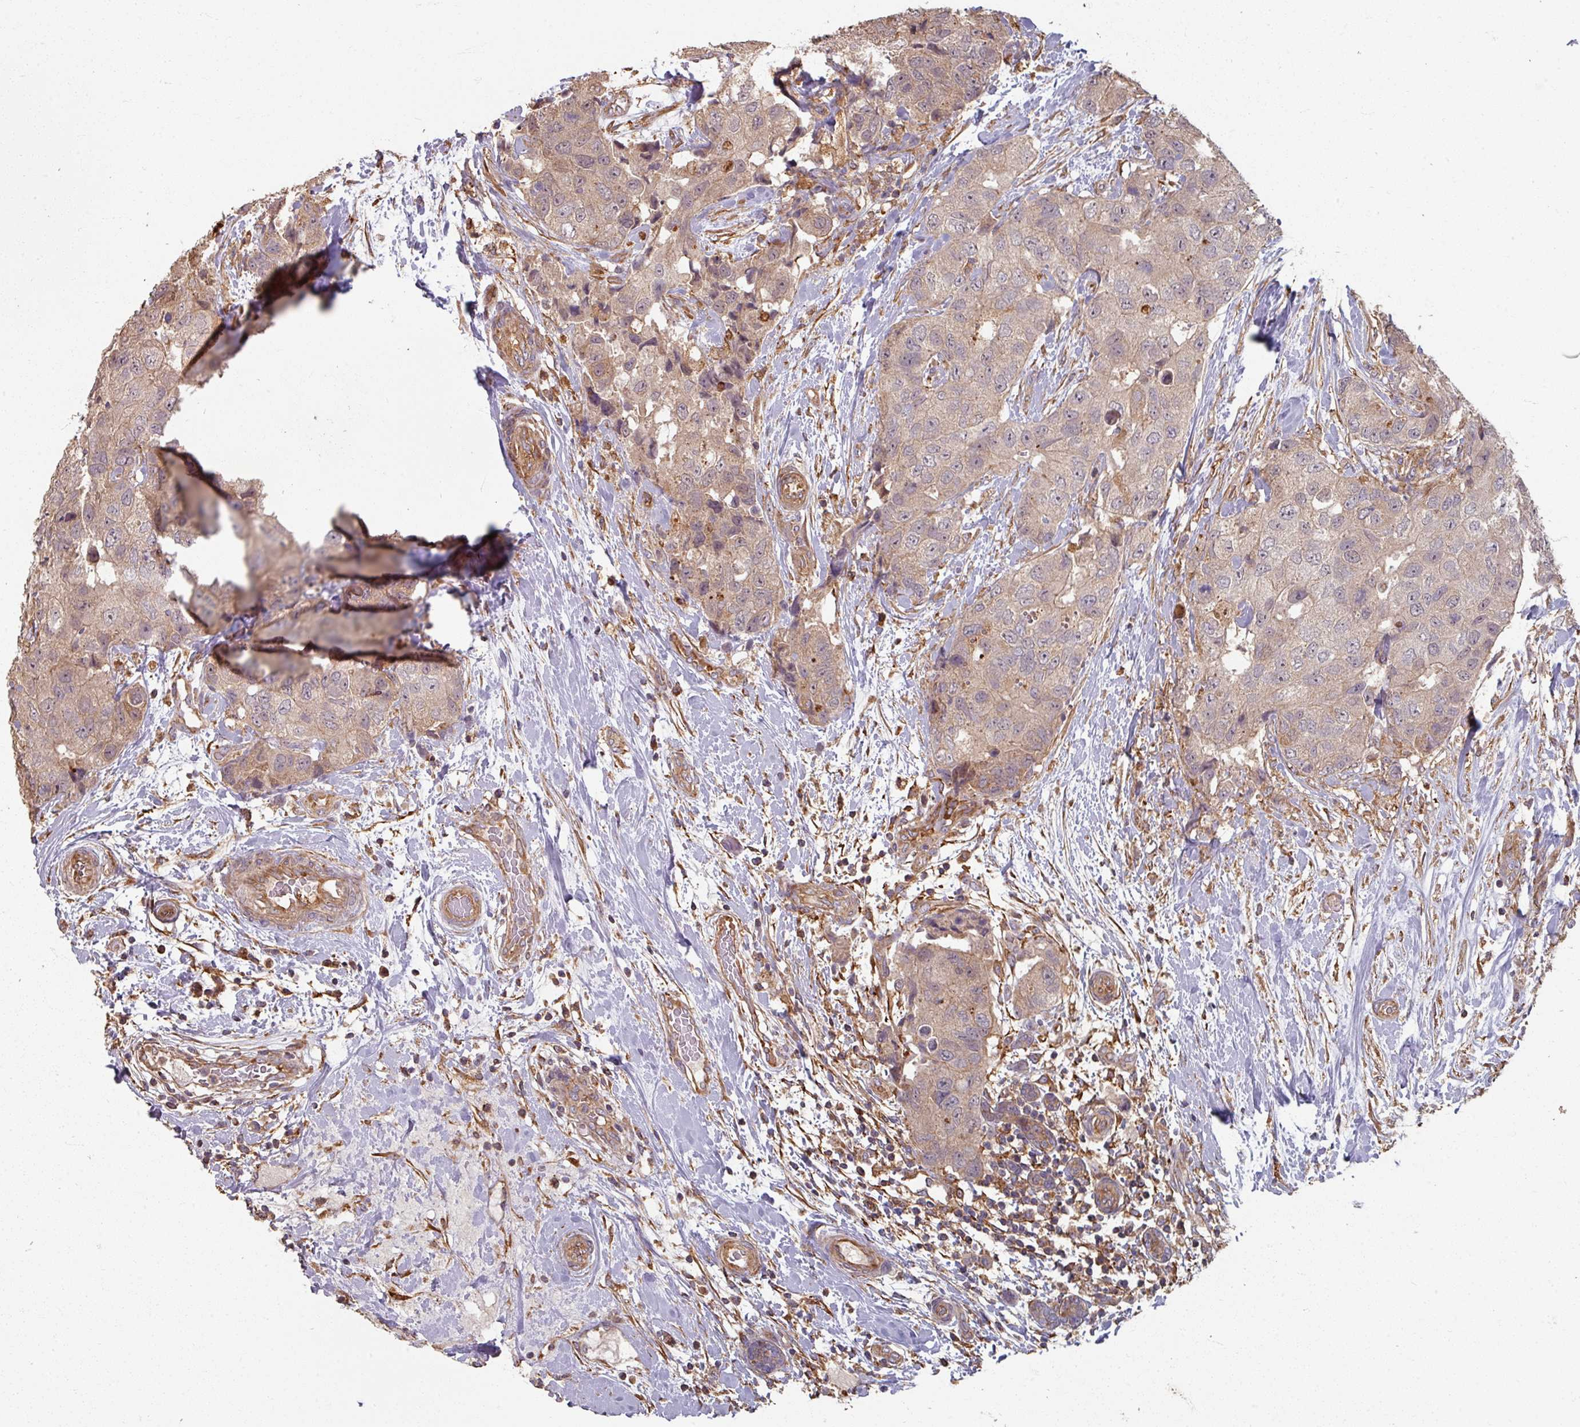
{"staining": {"intensity": "weak", "quantity": ">75%", "location": "cytoplasmic/membranous"}, "tissue": "breast cancer", "cell_type": "Tumor cells", "image_type": "cancer", "snomed": [{"axis": "morphology", "description": "Duct carcinoma"}, {"axis": "topography", "description": "Breast"}], "caption": "Weak cytoplasmic/membranous positivity is identified in about >75% of tumor cells in infiltrating ductal carcinoma (breast). (DAB (3,3'-diaminobenzidine) IHC, brown staining for protein, blue staining for nuclei).", "gene": "CCDC68", "patient": {"sex": "female", "age": 62}}